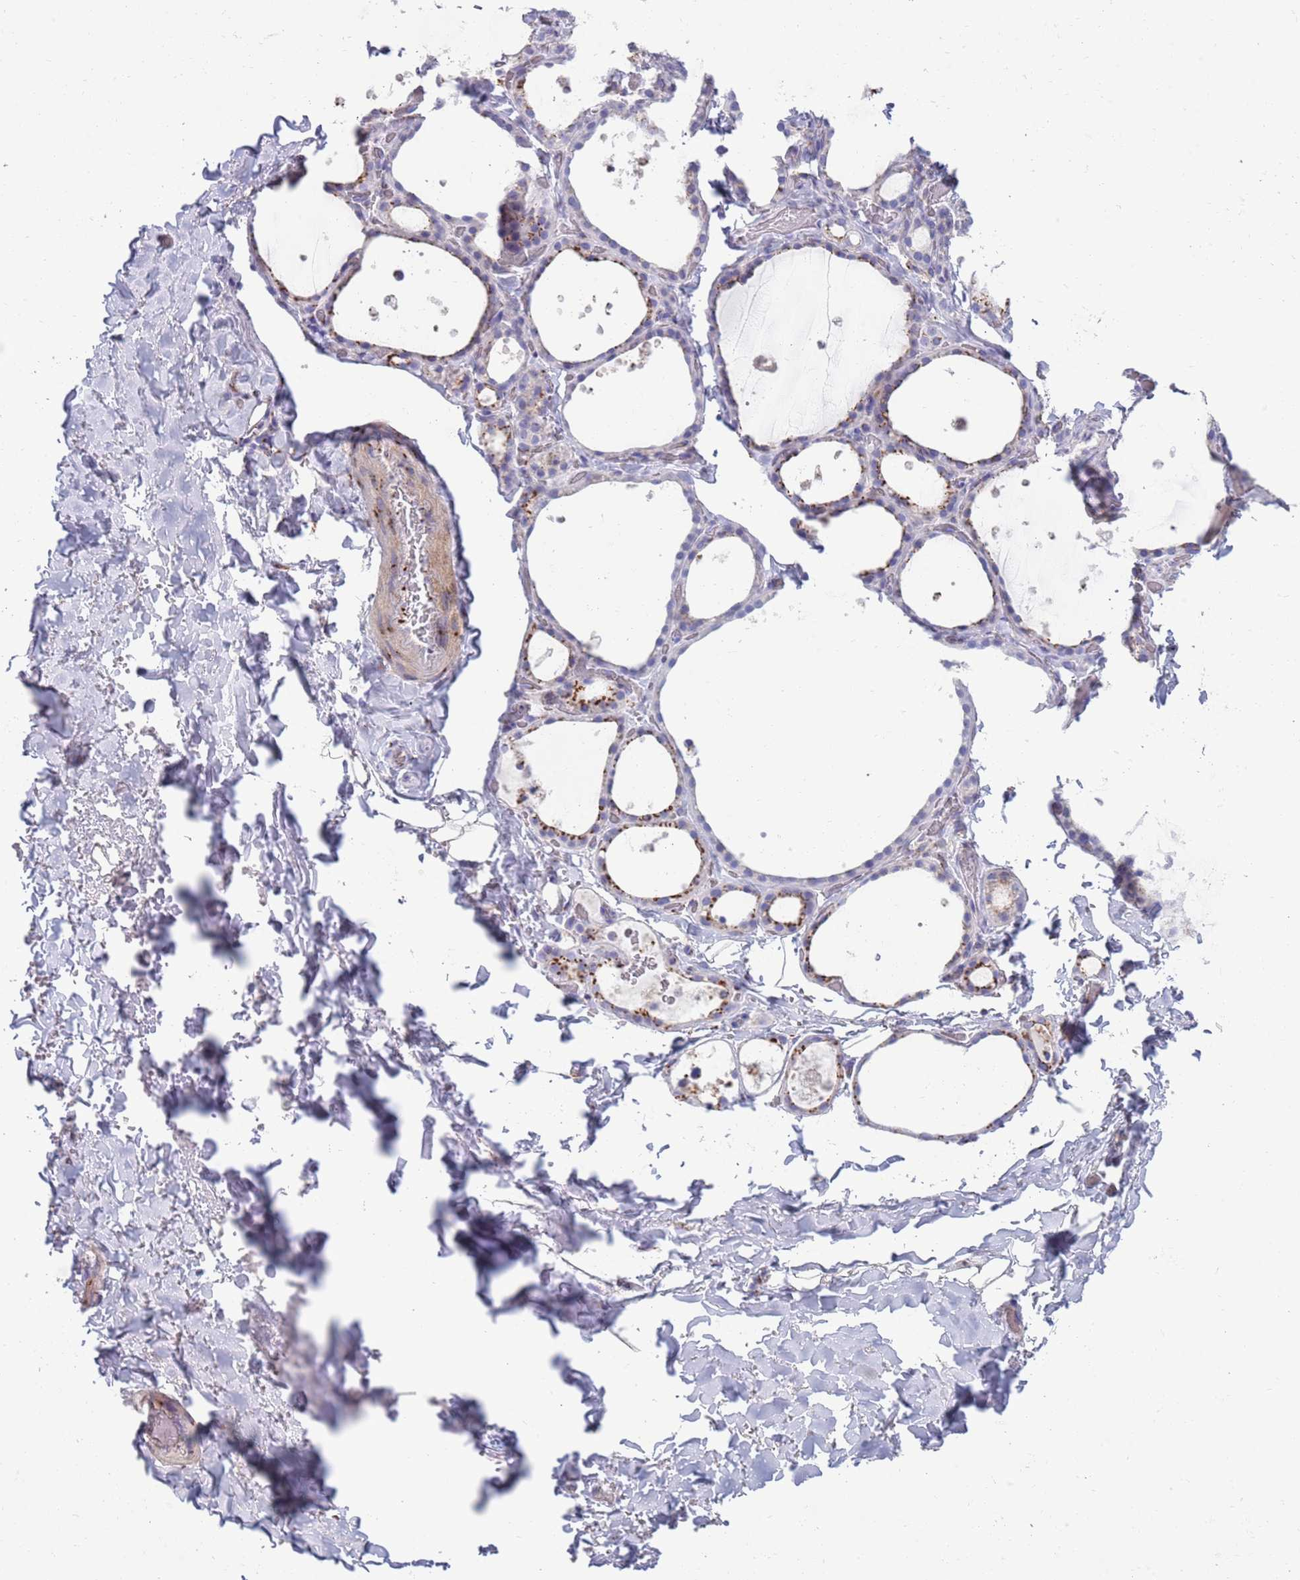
{"staining": {"intensity": "moderate", "quantity": "<25%", "location": "cytoplasmic/membranous"}, "tissue": "thyroid gland", "cell_type": "Glandular cells", "image_type": "normal", "snomed": [{"axis": "morphology", "description": "Normal tissue, NOS"}, {"axis": "topography", "description": "Thyroid gland"}], "caption": "Protein staining shows moderate cytoplasmic/membranous expression in approximately <25% of glandular cells in benign thyroid gland.", "gene": "ACSBG1", "patient": {"sex": "female", "age": 44}}